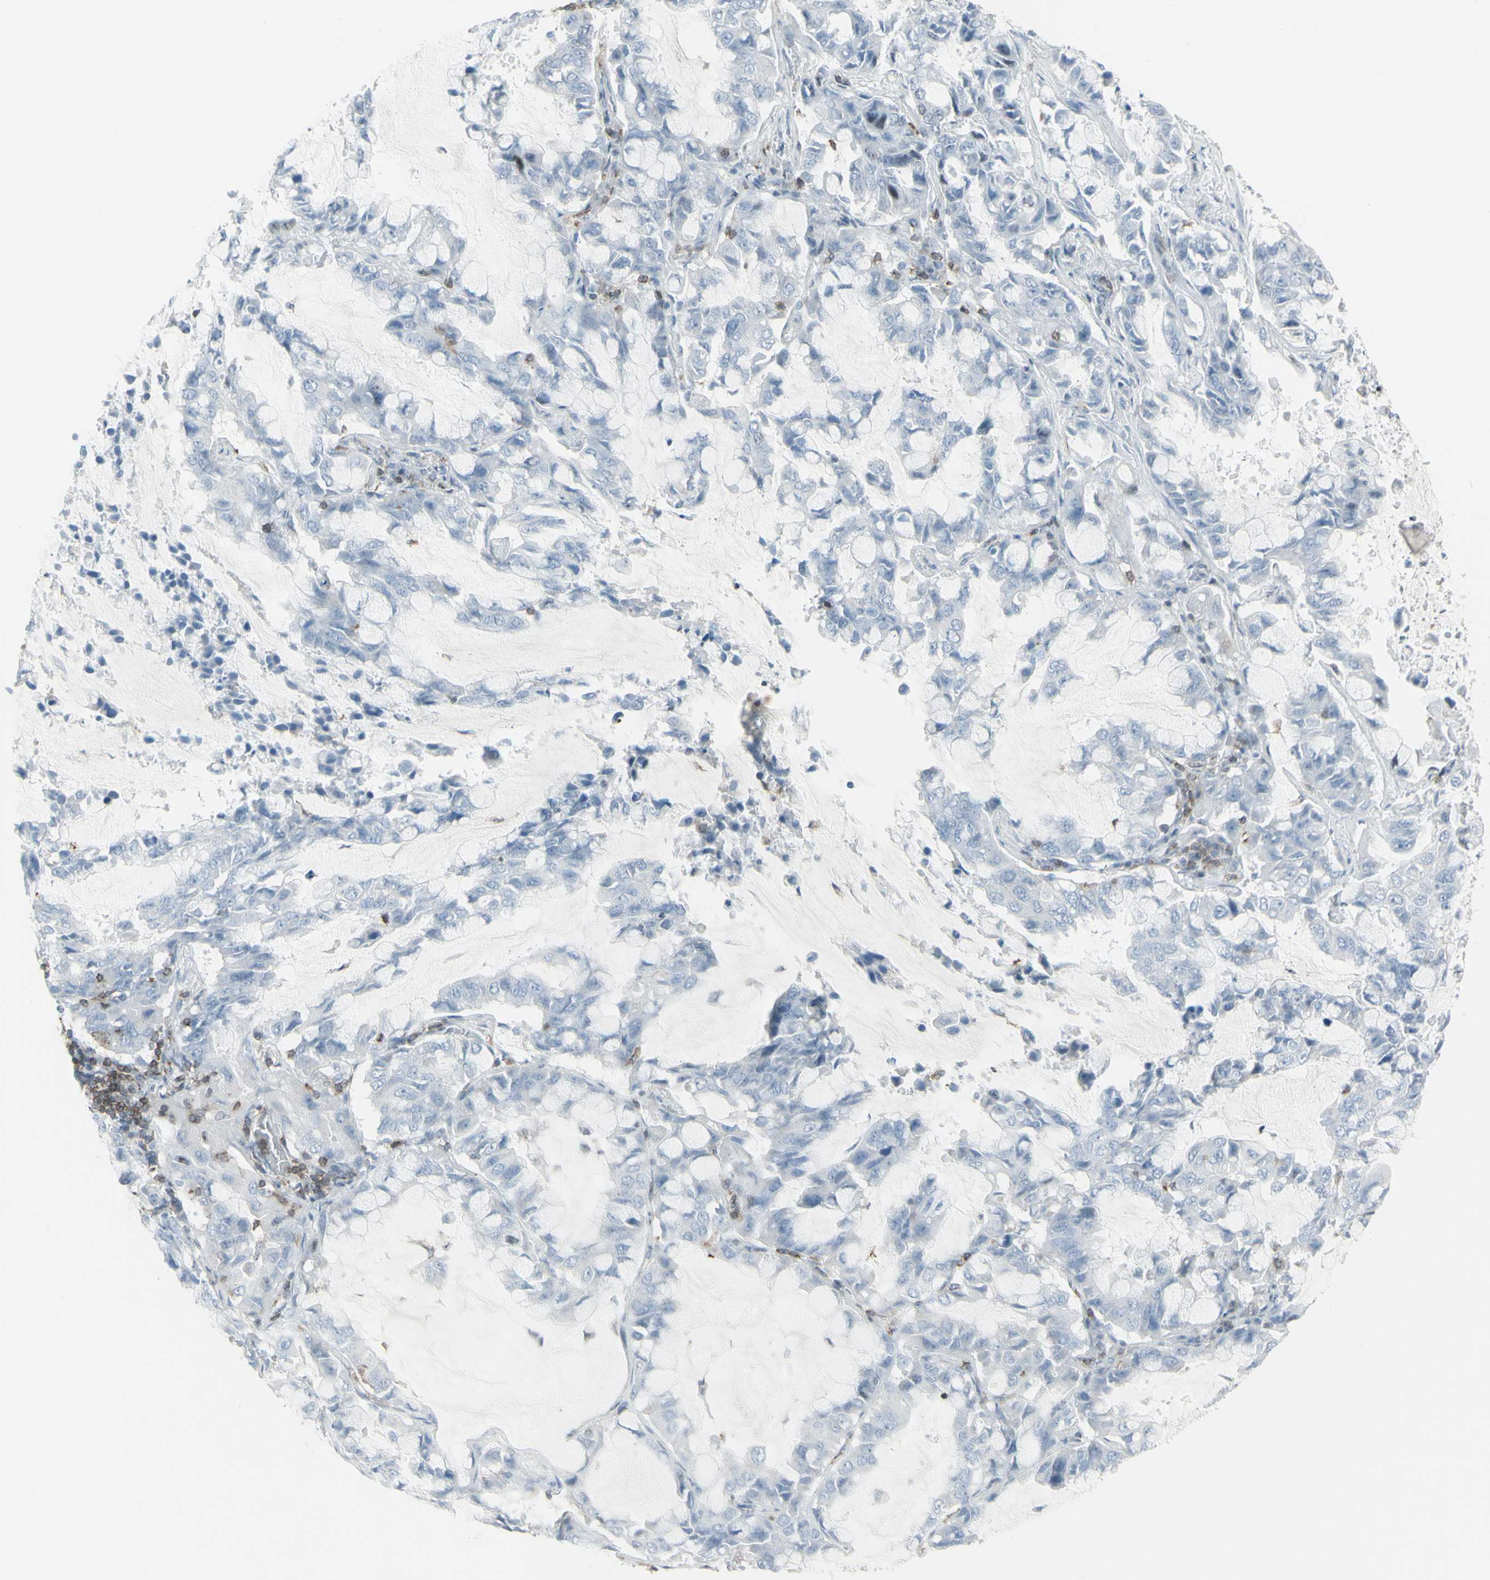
{"staining": {"intensity": "negative", "quantity": "none", "location": "none"}, "tissue": "lung cancer", "cell_type": "Tumor cells", "image_type": "cancer", "snomed": [{"axis": "morphology", "description": "Adenocarcinoma, NOS"}, {"axis": "topography", "description": "Lung"}], "caption": "High power microscopy histopathology image of an immunohistochemistry micrograph of lung cancer (adenocarcinoma), revealing no significant positivity in tumor cells.", "gene": "NRG1", "patient": {"sex": "male", "age": 64}}